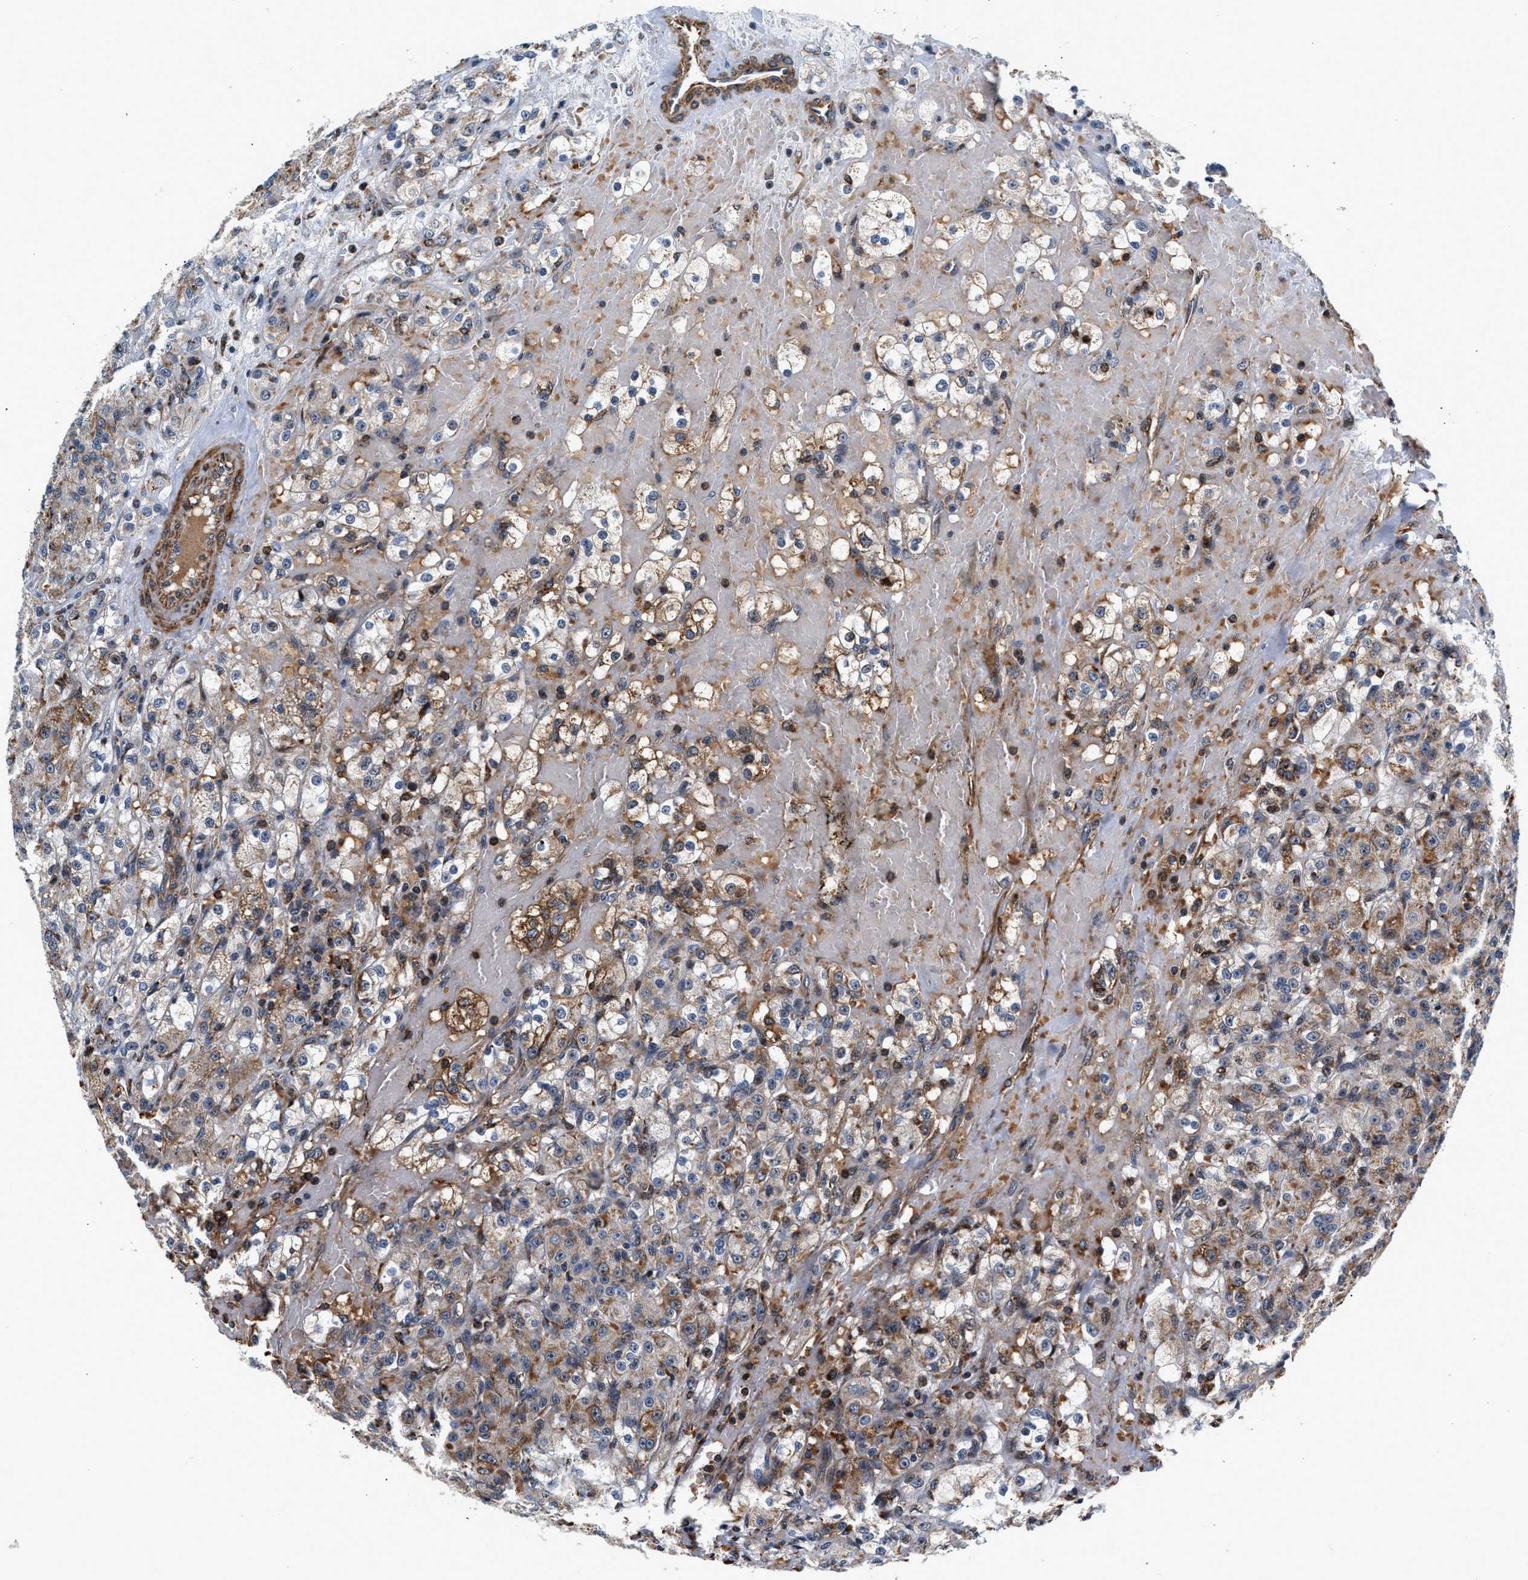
{"staining": {"intensity": "moderate", "quantity": "25%-75%", "location": "cytoplasmic/membranous"}, "tissue": "renal cancer", "cell_type": "Tumor cells", "image_type": "cancer", "snomed": [{"axis": "morphology", "description": "Normal tissue, NOS"}, {"axis": "morphology", "description": "Adenocarcinoma, NOS"}, {"axis": "topography", "description": "Kidney"}], "caption": "This image displays immunohistochemistry (IHC) staining of human renal adenocarcinoma, with medium moderate cytoplasmic/membranous expression in about 25%-75% of tumor cells.", "gene": "SGK1", "patient": {"sex": "male", "age": 61}}